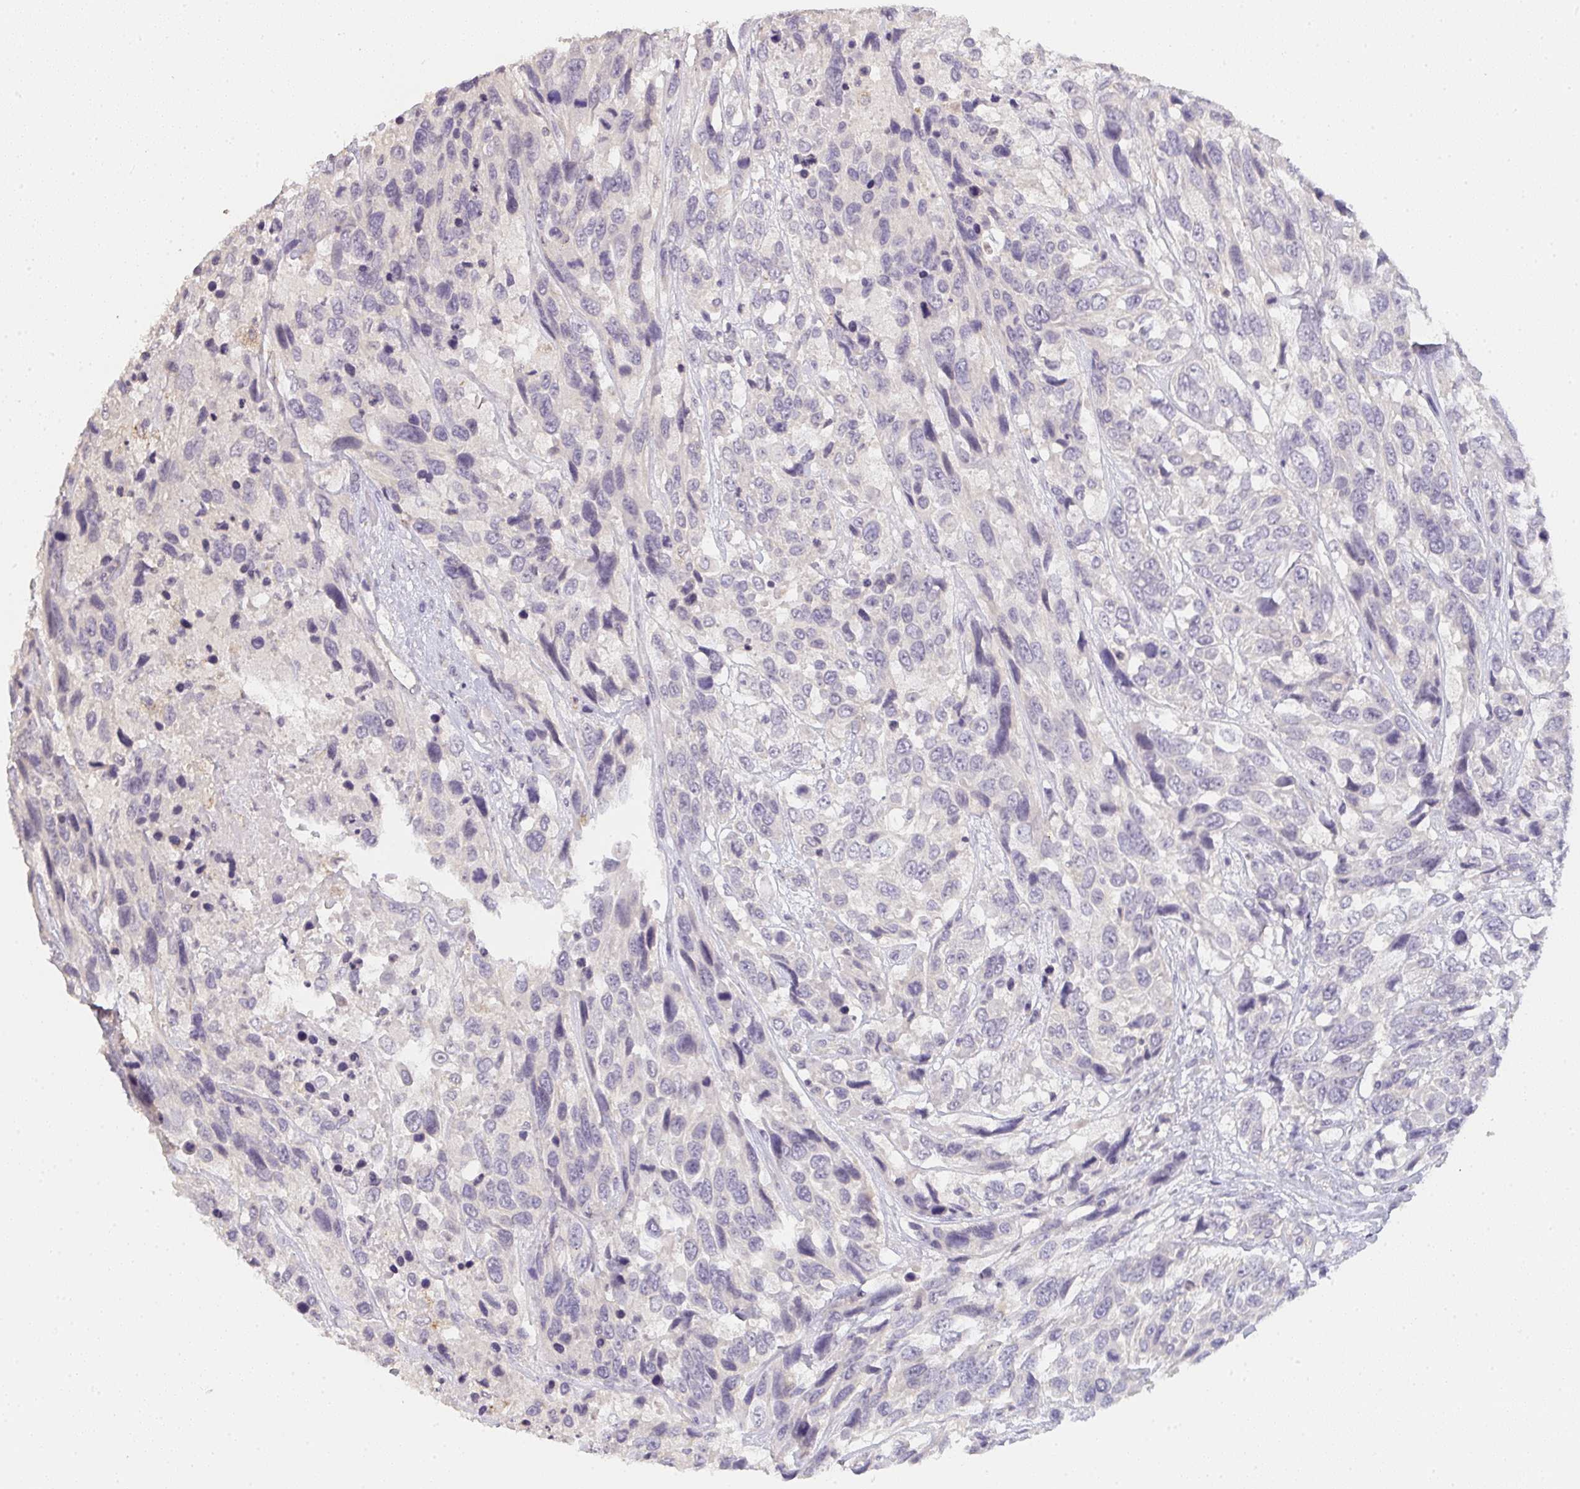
{"staining": {"intensity": "negative", "quantity": "none", "location": "none"}, "tissue": "urothelial cancer", "cell_type": "Tumor cells", "image_type": "cancer", "snomed": [{"axis": "morphology", "description": "Urothelial carcinoma, High grade"}, {"axis": "topography", "description": "Urinary bladder"}], "caption": "This micrograph is of urothelial cancer stained with immunohistochemistry (IHC) to label a protein in brown with the nuclei are counter-stained blue. There is no positivity in tumor cells. (Stains: DAB immunohistochemistry (IHC) with hematoxylin counter stain, Microscopy: brightfield microscopy at high magnification).", "gene": "TMEM219", "patient": {"sex": "female", "age": 70}}